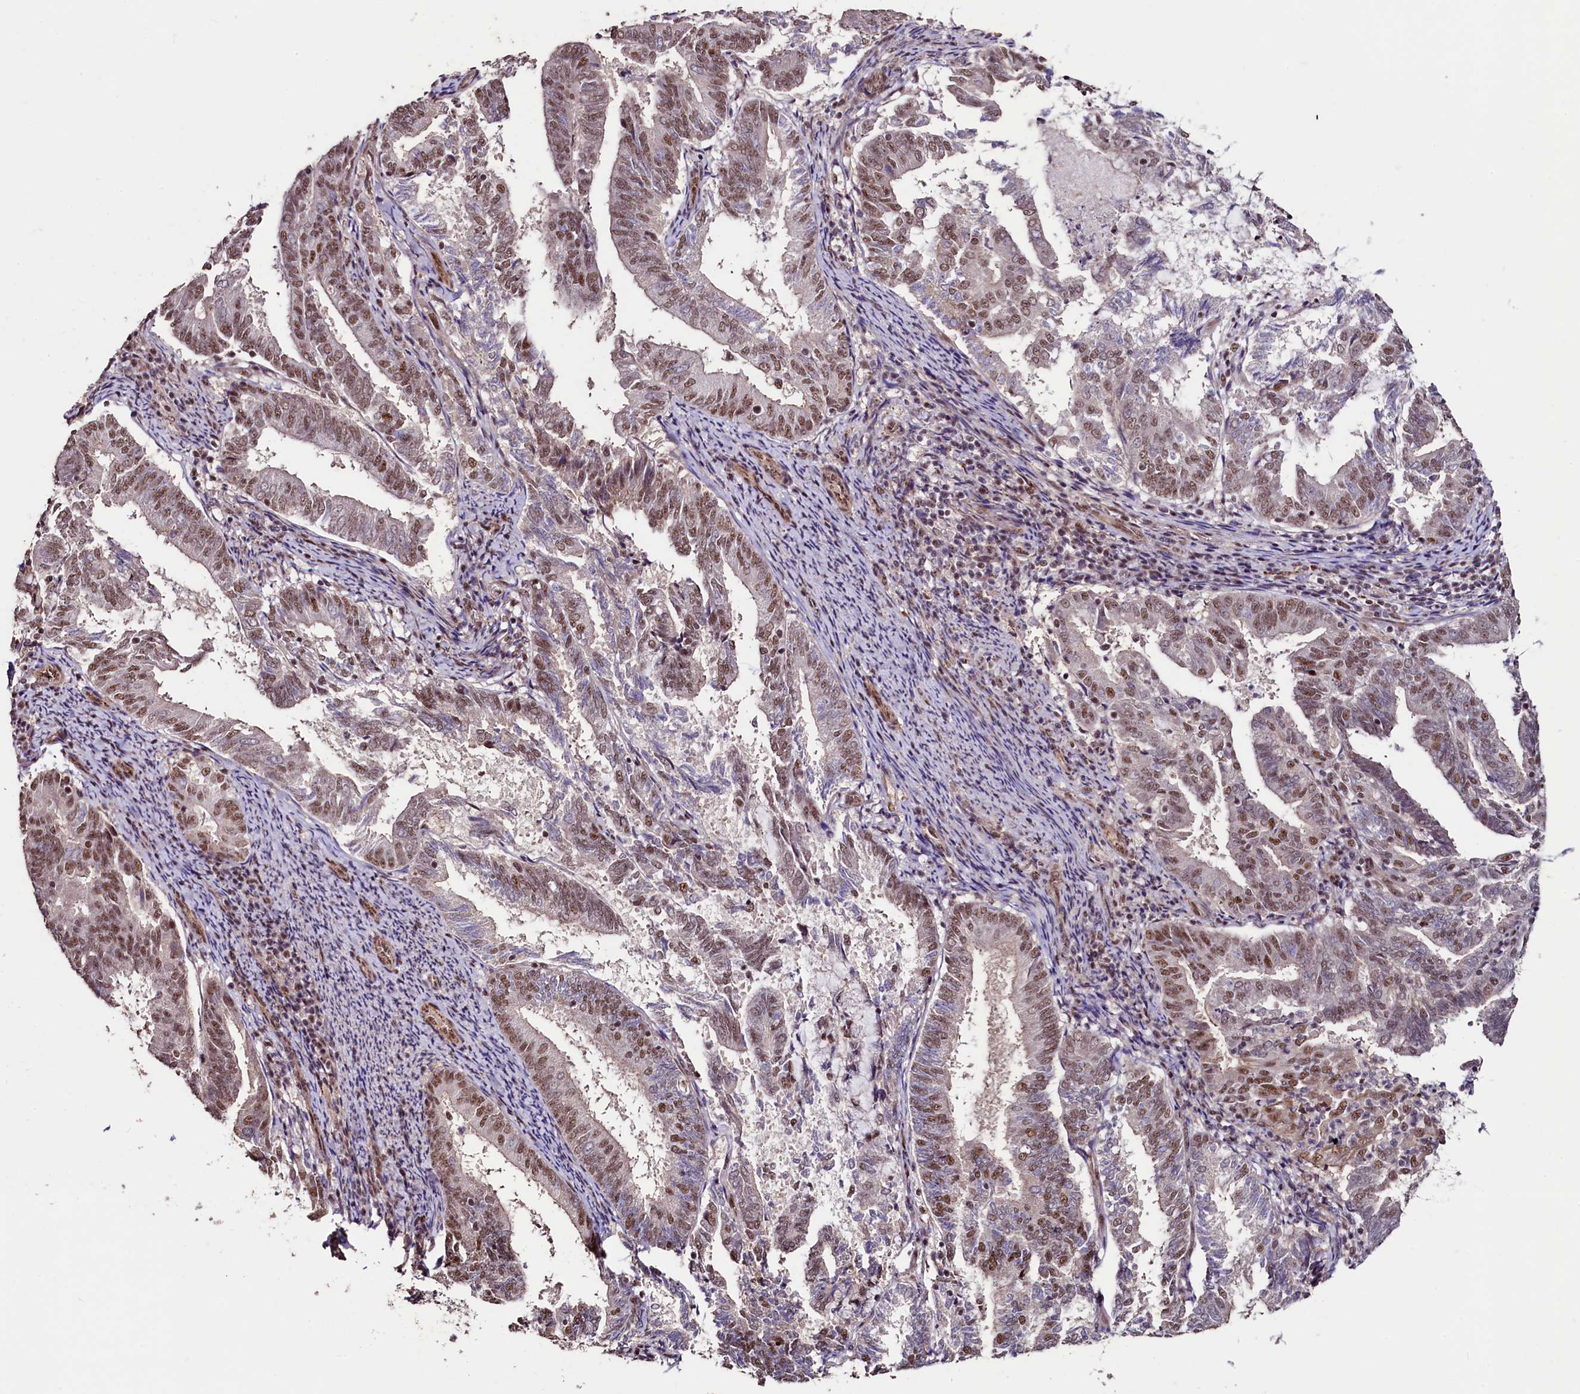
{"staining": {"intensity": "moderate", "quantity": ">75%", "location": "nuclear"}, "tissue": "endometrial cancer", "cell_type": "Tumor cells", "image_type": "cancer", "snomed": [{"axis": "morphology", "description": "Adenocarcinoma, NOS"}, {"axis": "topography", "description": "Endometrium"}], "caption": "Immunohistochemical staining of human endometrial adenocarcinoma exhibits medium levels of moderate nuclear positivity in about >75% of tumor cells.", "gene": "SFSWAP", "patient": {"sex": "female", "age": 80}}